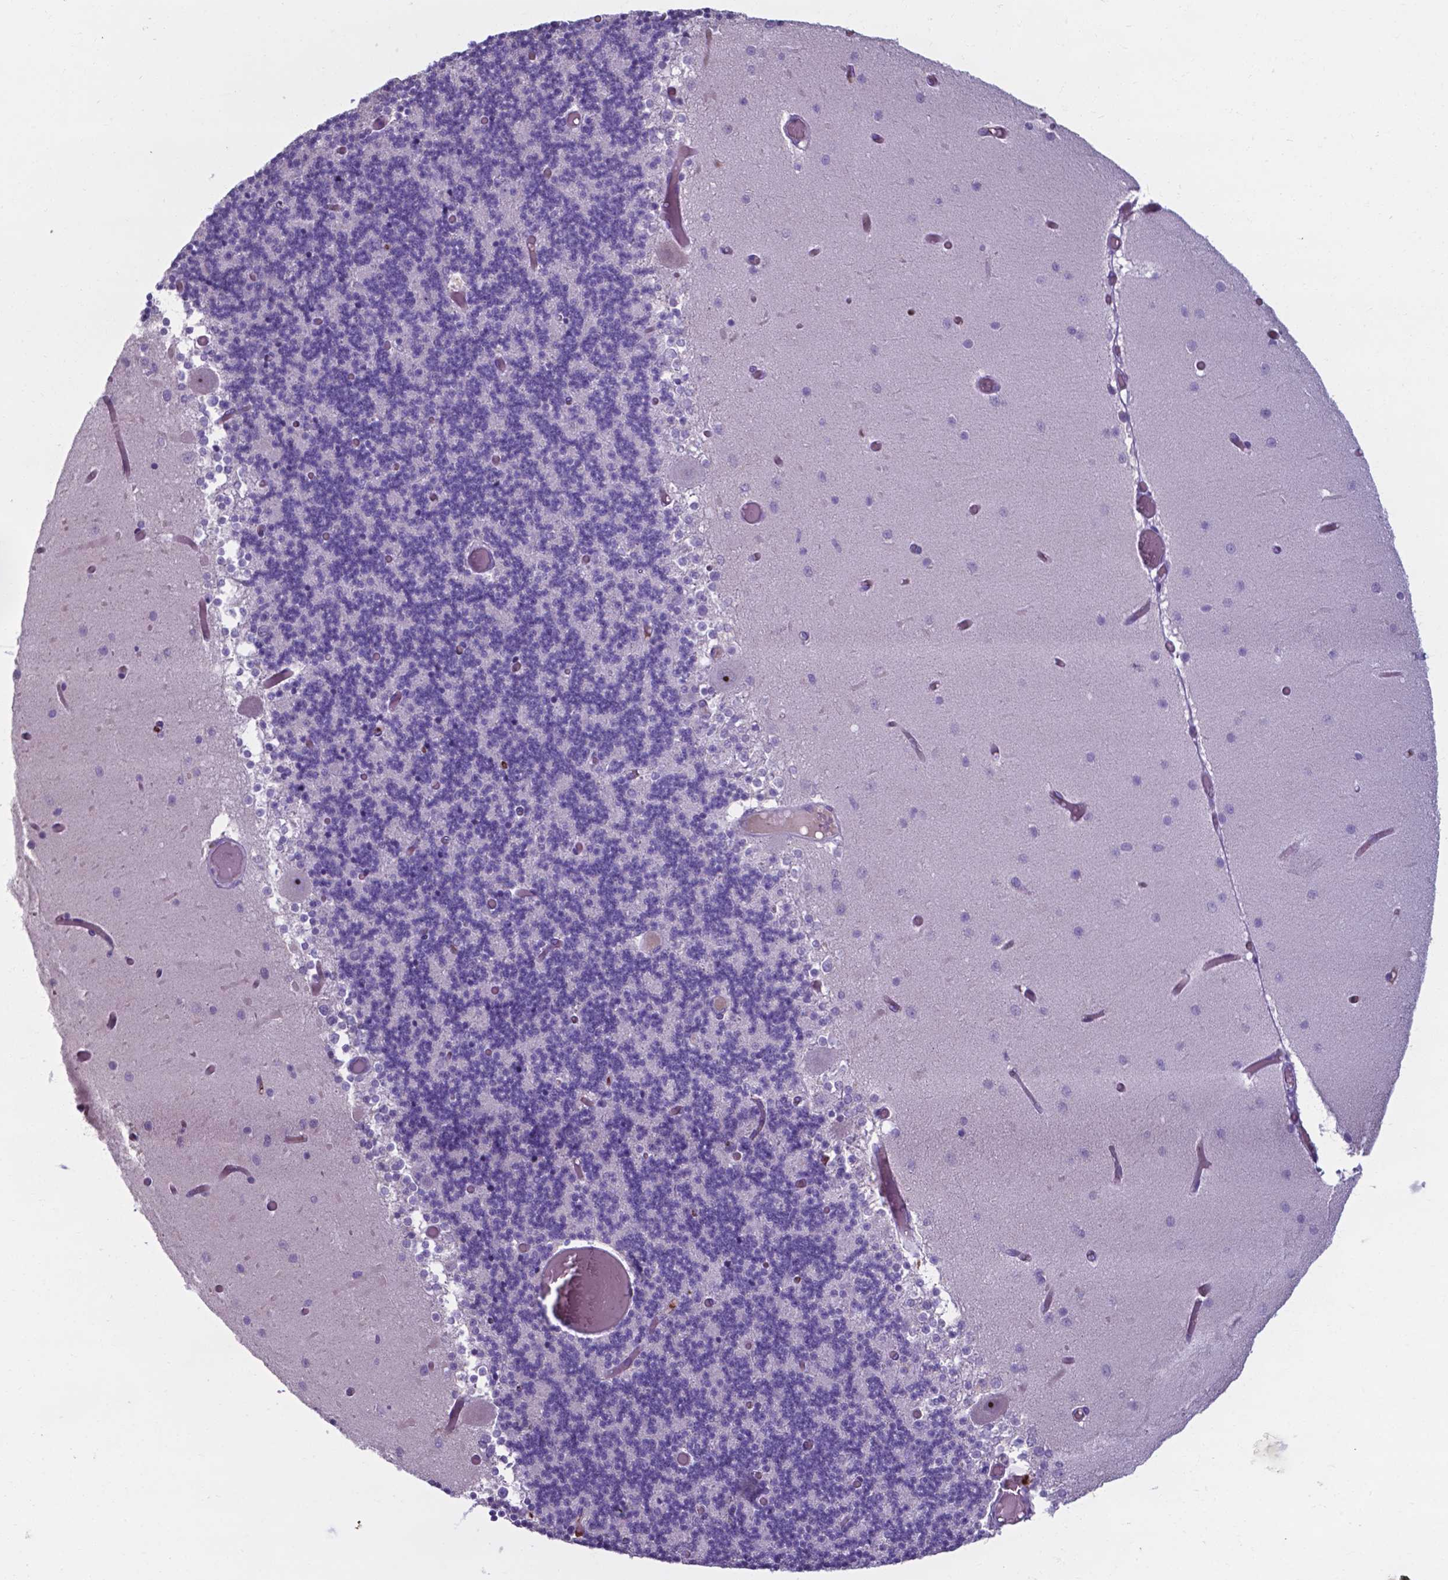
{"staining": {"intensity": "negative", "quantity": "none", "location": "none"}, "tissue": "cerebellum", "cell_type": "Cells in granular layer", "image_type": "normal", "snomed": [{"axis": "morphology", "description": "Normal tissue, NOS"}, {"axis": "topography", "description": "Cerebellum"}], "caption": "Immunohistochemistry (IHC) of unremarkable human cerebellum exhibits no staining in cells in granular layer.", "gene": "AP5B1", "patient": {"sex": "female", "age": 28}}